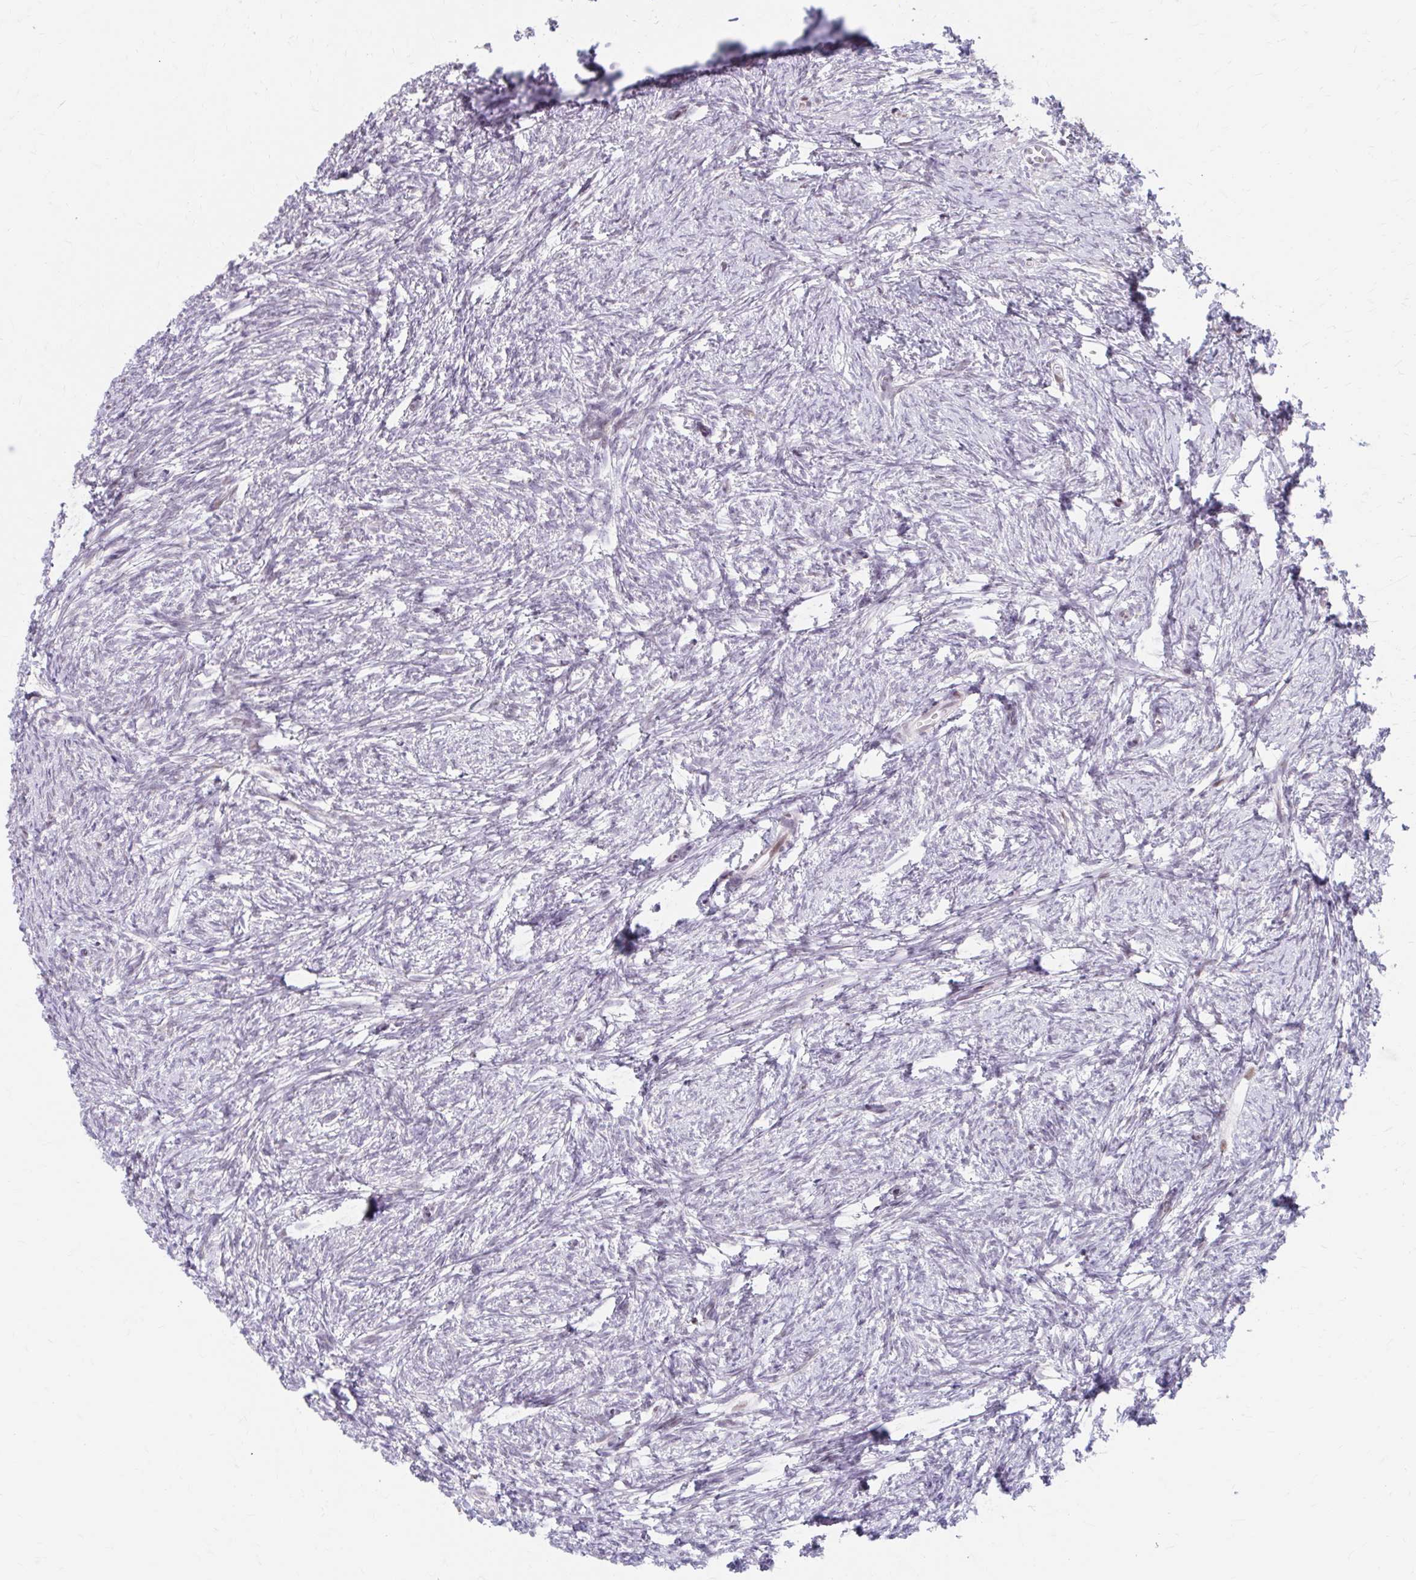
{"staining": {"intensity": "weak", "quantity": "25%-75%", "location": "cytoplasmic/membranous"}, "tissue": "ovary", "cell_type": "Follicle cells", "image_type": "normal", "snomed": [{"axis": "morphology", "description": "Normal tissue, NOS"}, {"axis": "topography", "description": "Ovary"}], "caption": "High-power microscopy captured an IHC micrograph of unremarkable ovary, revealing weak cytoplasmic/membranous positivity in about 25%-75% of follicle cells. (IHC, brightfield microscopy, high magnification).", "gene": "BEAN1", "patient": {"sex": "female", "age": 41}}